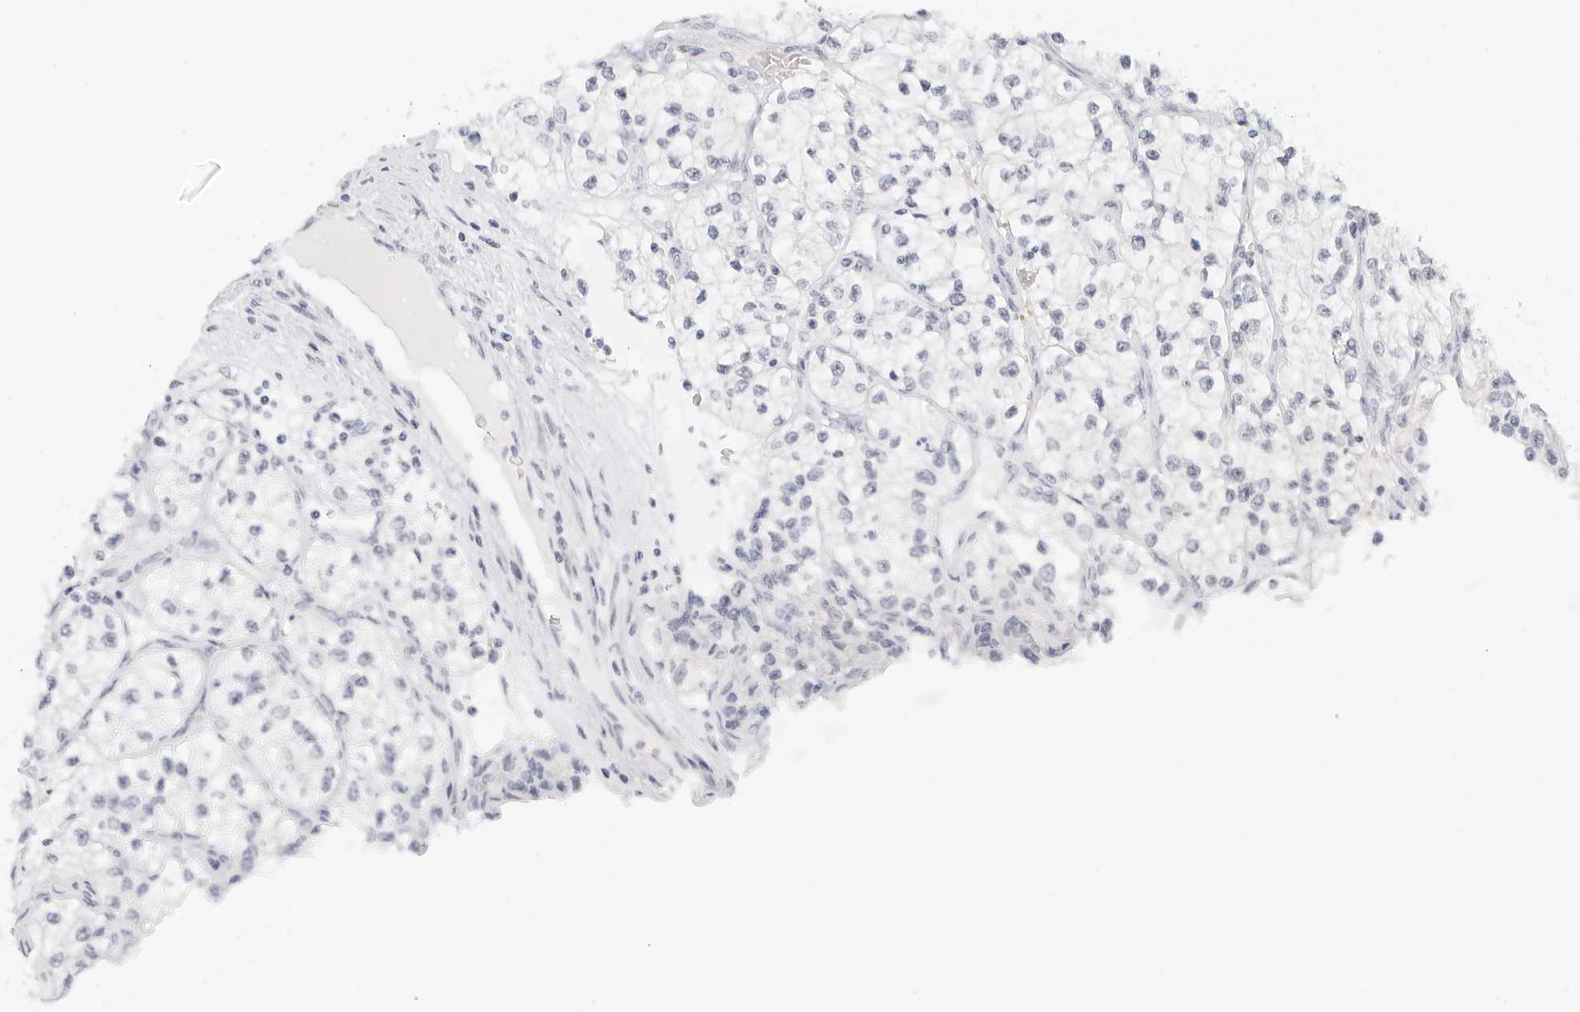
{"staining": {"intensity": "negative", "quantity": "none", "location": "none"}, "tissue": "renal cancer", "cell_type": "Tumor cells", "image_type": "cancer", "snomed": [{"axis": "morphology", "description": "Adenocarcinoma, NOS"}, {"axis": "topography", "description": "Kidney"}], "caption": "High magnification brightfield microscopy of renal cancer stained with DAB (brown) and counterstained with hematoxylin (blue): tumor cells show no significant positivity.", "gene": "CD22", "patient": {"sex": "female", "age": 57}}